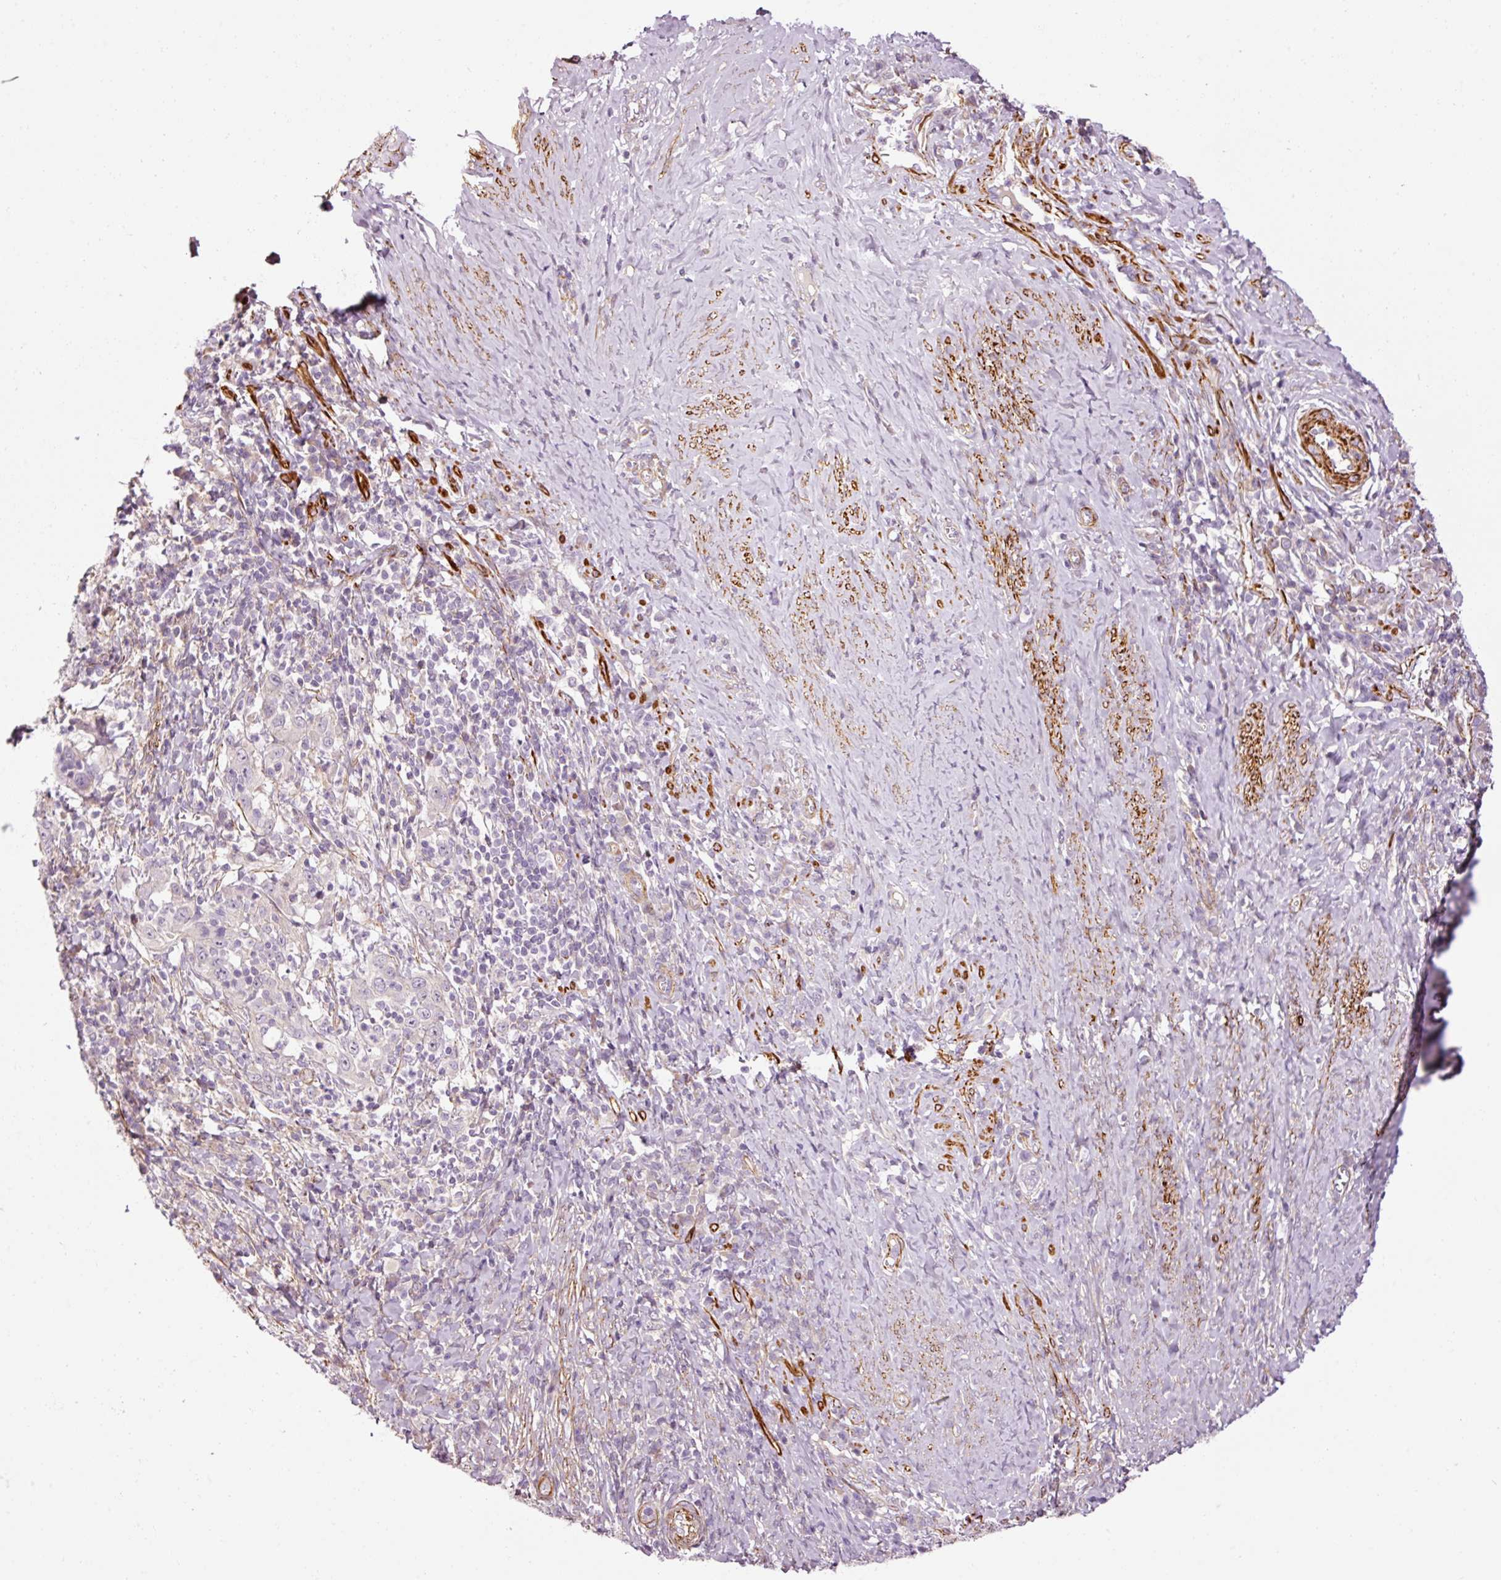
{"staining": {"intensity": "negative", "quantity": "none", "location": "none"}, "tissue": "cervical cancer", "cell_type": "Tumor cells", "image_type": "cancer", "snomed": [{"axis": "morphology", "description": "Squamous cell carcinoma, NOS"}, {"axis": "topography", "description": "Cervix"}], "caption": "Immunohistochemical staining of human cervical cancer exhibits no significant positivity in tumor cells.", "gene": "ANKRD20A1", "patient": {"sex": "female", "age": 46}}